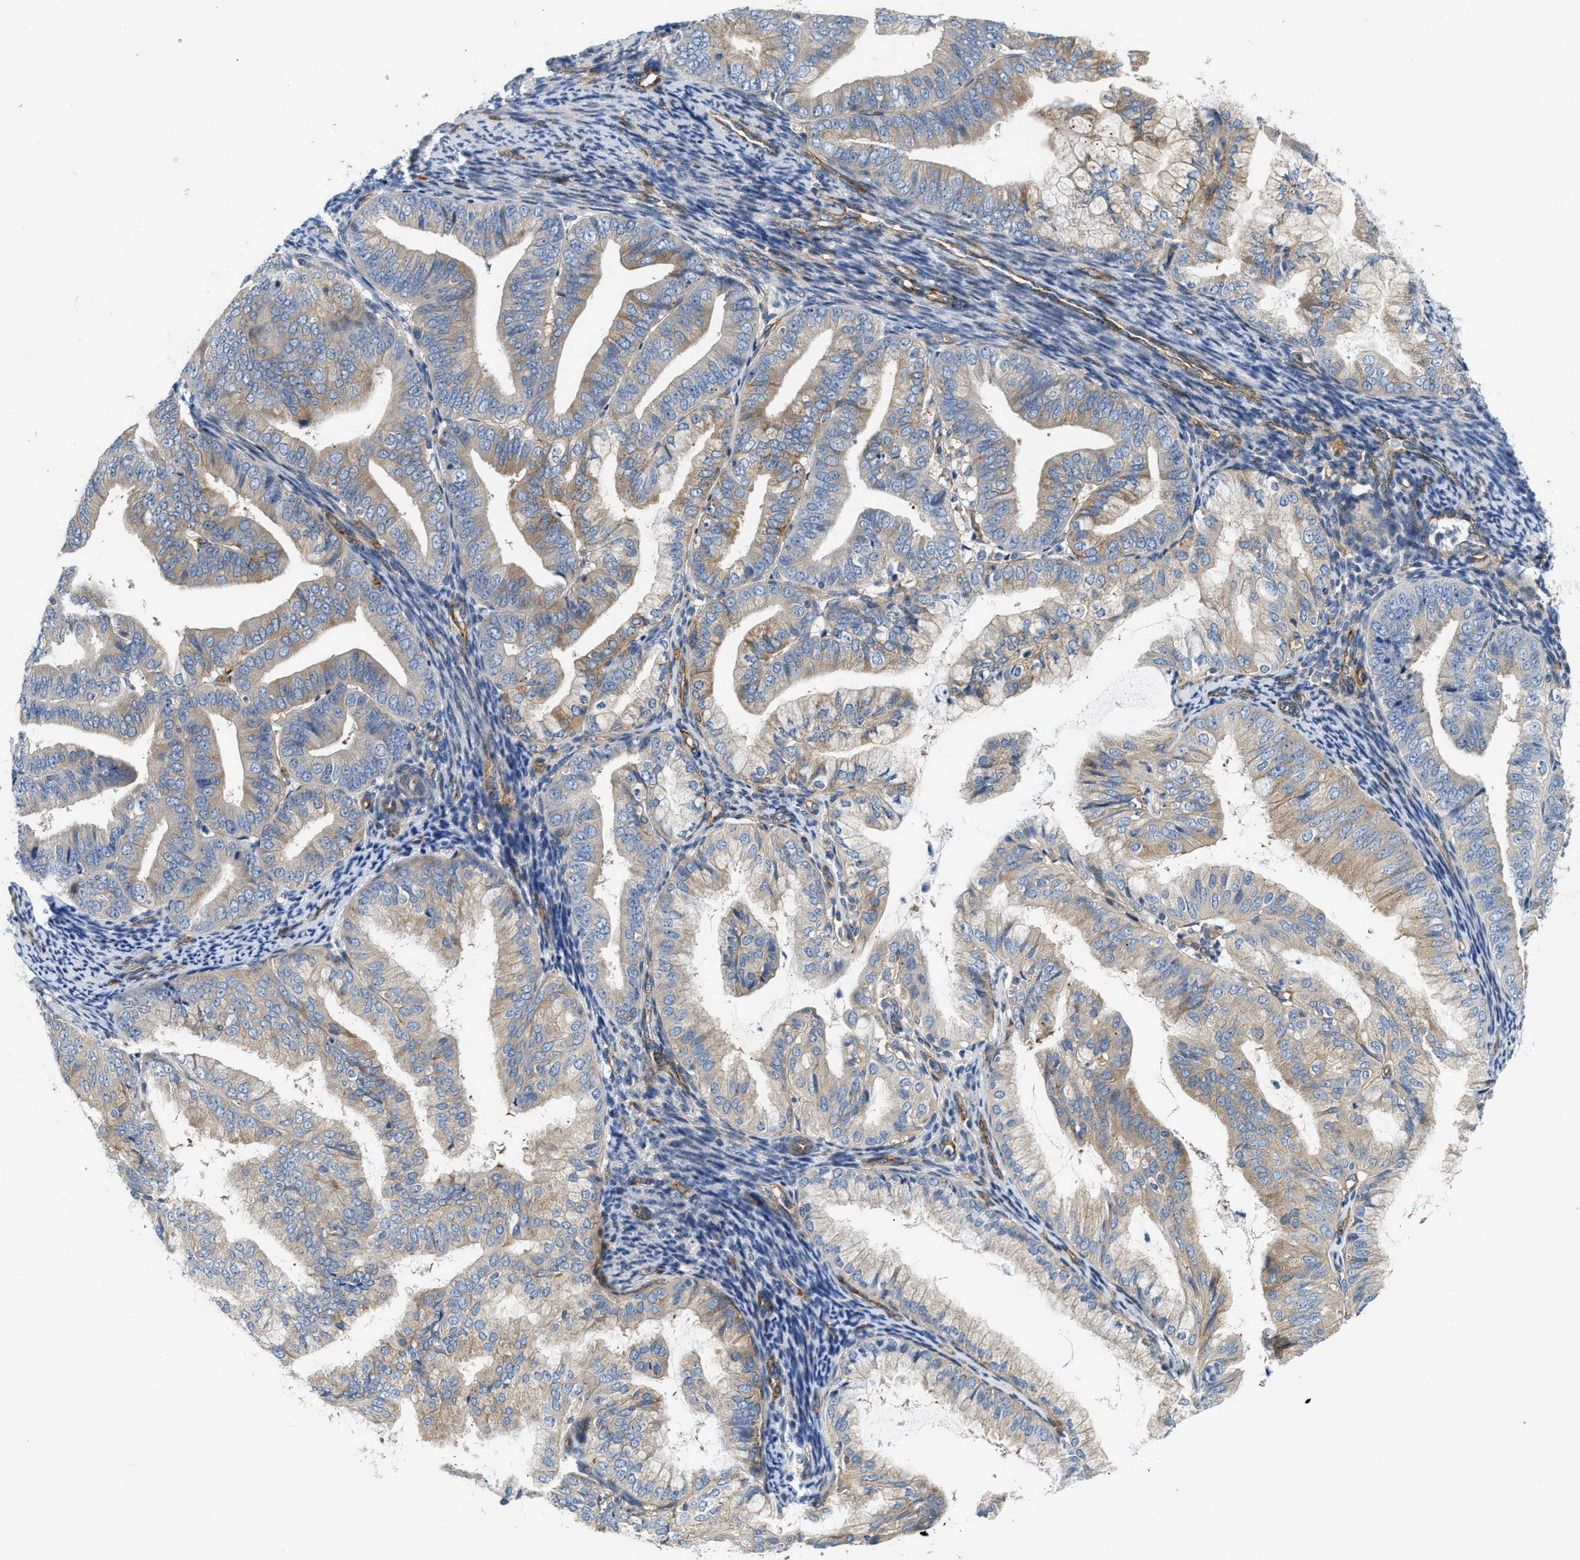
{"staining": {"intensity": "weak", "quantity": "25%-75%", "location": "cytoplasmic/membranous"}, "tissue": "endometrial cancer", "cell_type": "Tumor cells", "image_type": "cancer", "snomed": [{"axis": "morphology", "description": "Adenocarcinoma, NOS"}, {"axis": "topography", "description": "Endometrium"}], "caption": "Protein expression analysis of human endometrial cancer (adenocarcinoma) reveals weak cytoplasmic/membranous staining in about 25%-75% of tumor cells.", "gene": "NSUN7", "patient": {"sex": "female", "age": 63}}